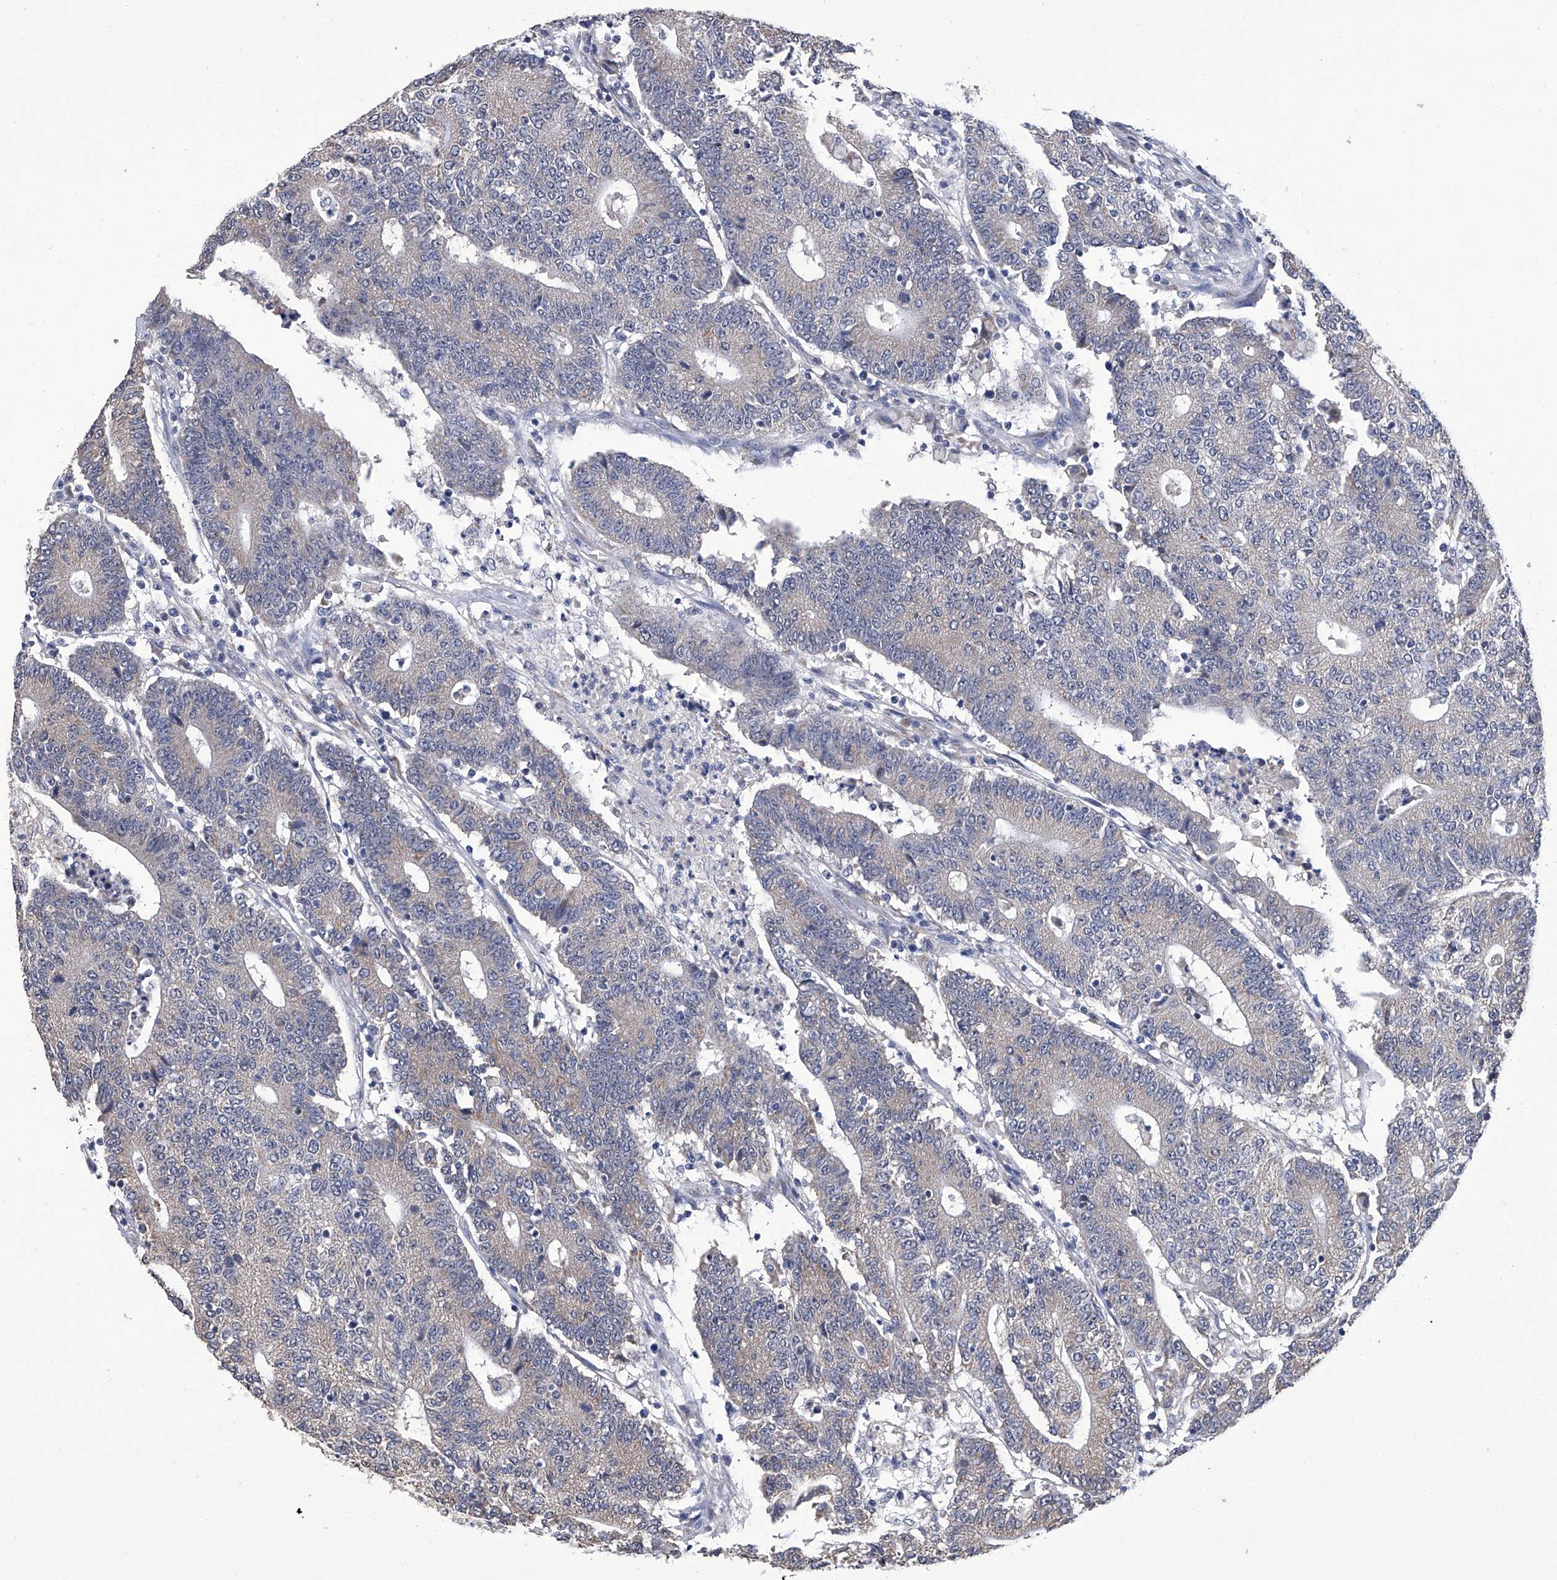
{"staining": {"intensity": "negative", "quantity": "none", "location": "none"}, "tissue": "colorectal cancer", "cell_type": "Tumor cells", "image_type": "cancer", "snomed": [{"axis": "morphology", "description": "Normal tissue, NOS"}, {"axis": "morphology", "description": "Adenocarcinoma, NOS"}, {"axis": "topography", "description": "Colon"}], "caption": "IHC micrograph of neoplastic tissue: human colorectal cancer (adenocarcinoma) stained with DAB shows no significant protein expression in tumor cells.", "gene": "OAT", "patient": {"sex": "female", "age": 75}}